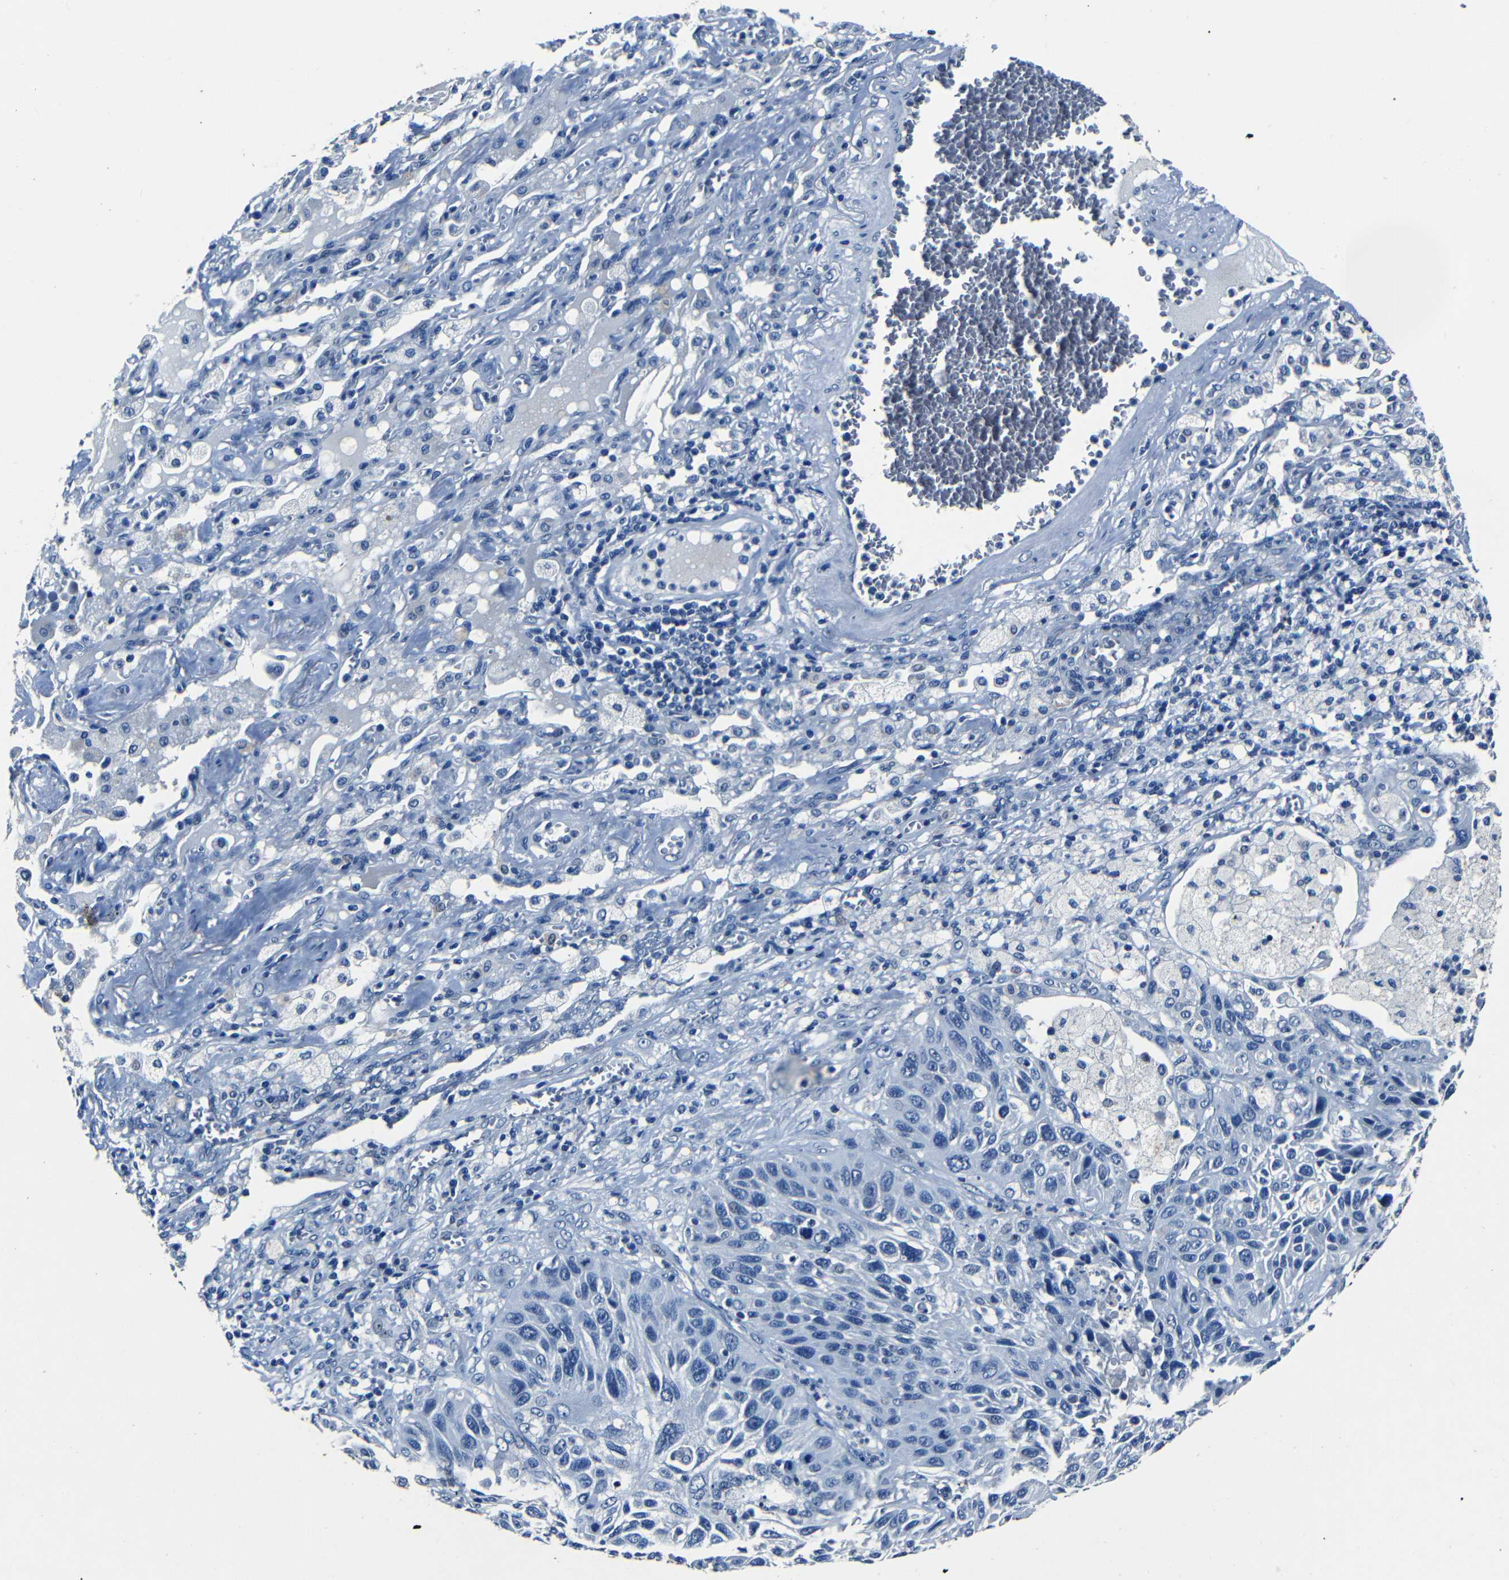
{"staining": {"intensity": "negative", "quantity": "none", "location": "none"}, "tissue": "lung cancer", "cell_type": "Tumor cells", "image_type": "cancer", "snomed": [{"axis": "morphology", "description": "Squamous cell carcinoma, NOS"}, {"axis": "topography", "description": "Lung"}], "caption": "Immunohistochemistry (IHC) micrograph of squamous cell carcinoma (lung) stained for a protein (brown), which shows no expression in tumor cells.", "gene": "NCMAP", "patient": {"sex": "female", "age": 76}}